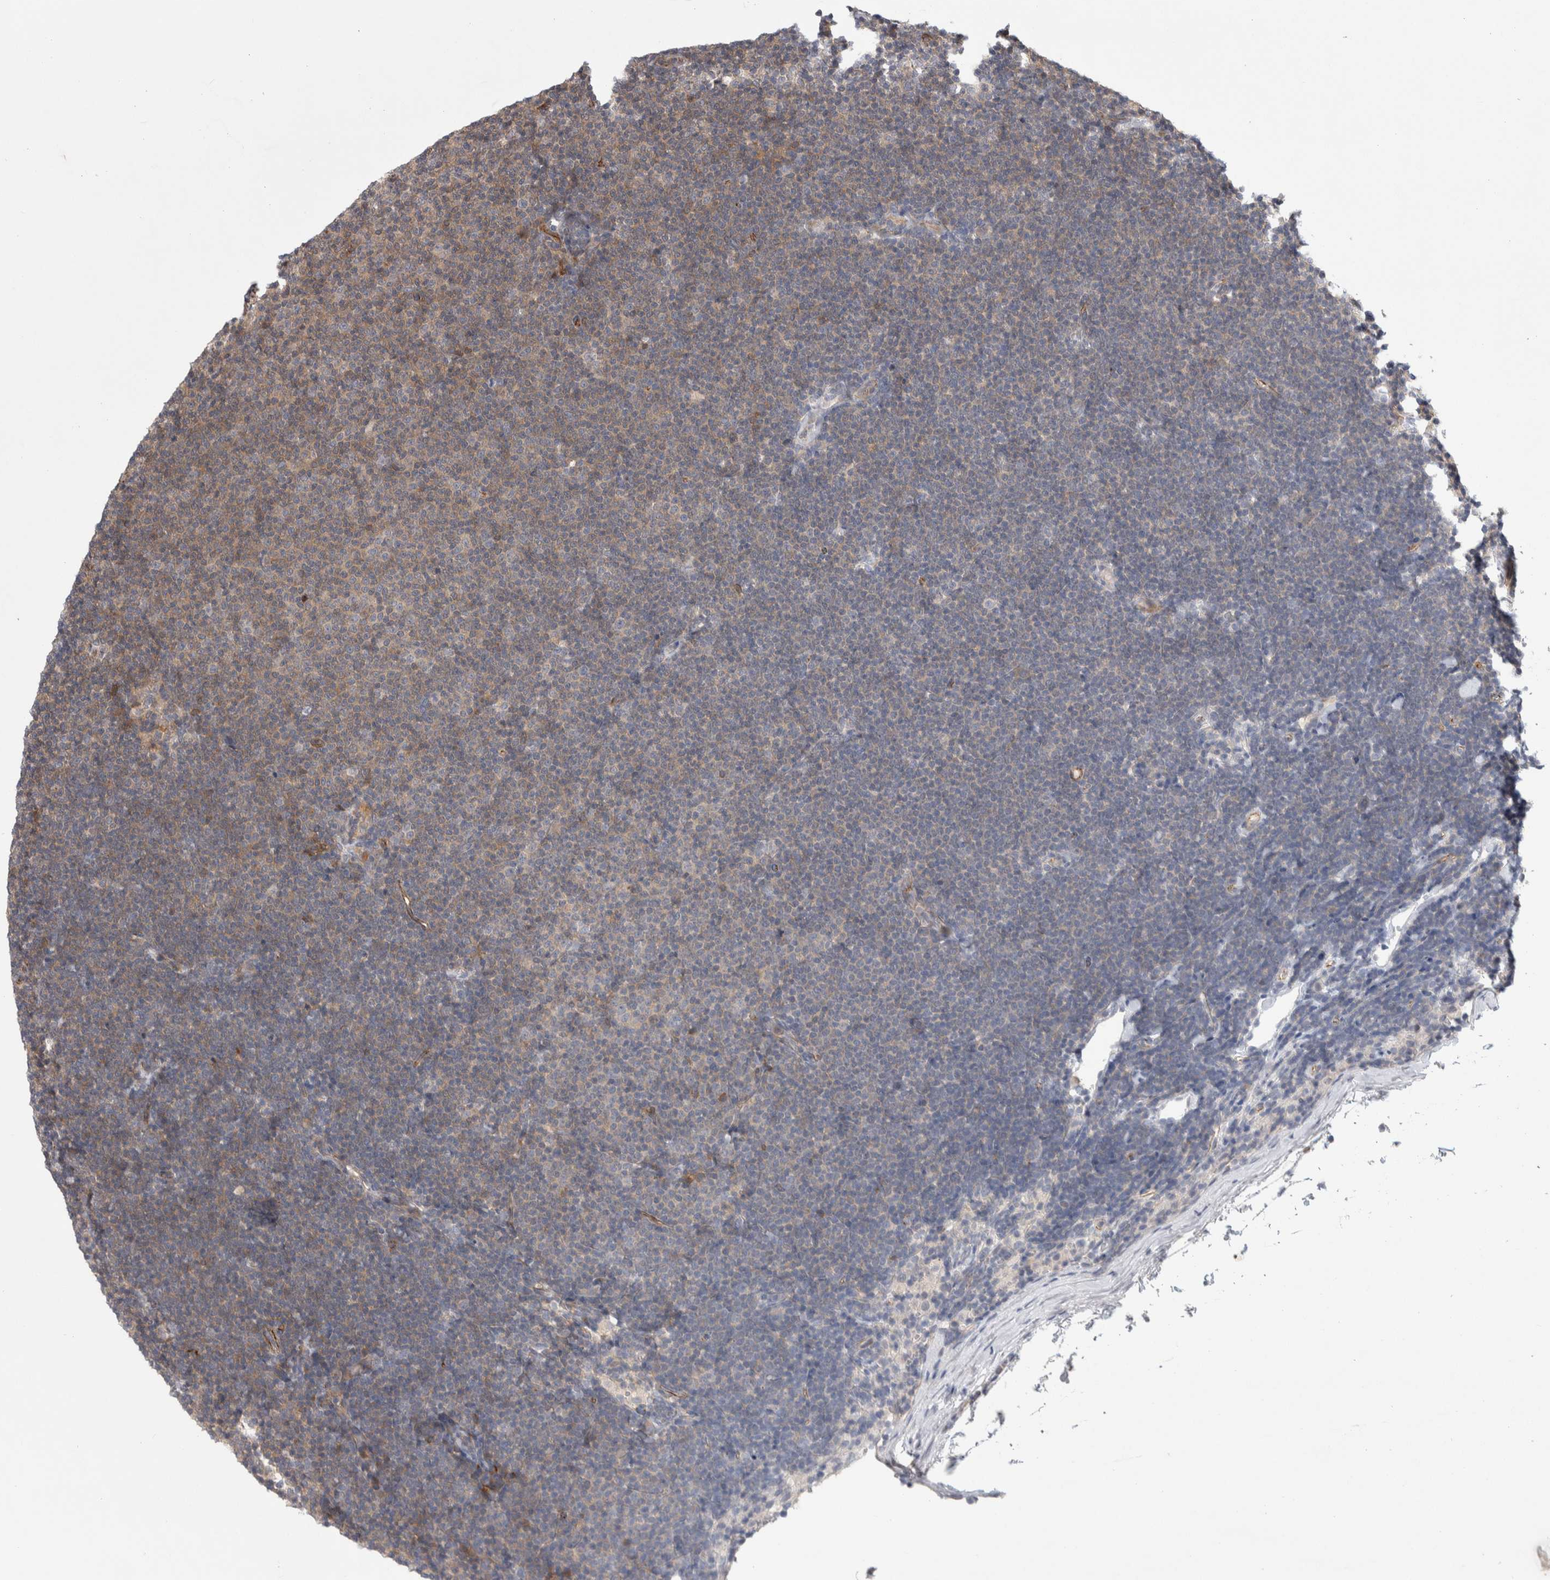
{"staining": {"intensity": "weak", "quantity": "<25%", "location": "cytoplasmic/membranous"}, "tissue": "lymphoma", "cell_type": "Tumor cells", "image_type": "cancer", "snomed": [{"axis": "morphology", "description": "Malignant lymphoma, non-Hodgkin's type, Low grade"}, {"axis": "topography", "description": "Lymph node"}], "caption": "Lymphoma was stained to show a protein in brown. There is no significant expression in tumor cells.", "gene": "ZNF862", "patient": {"sex": "female", "age": 53}}